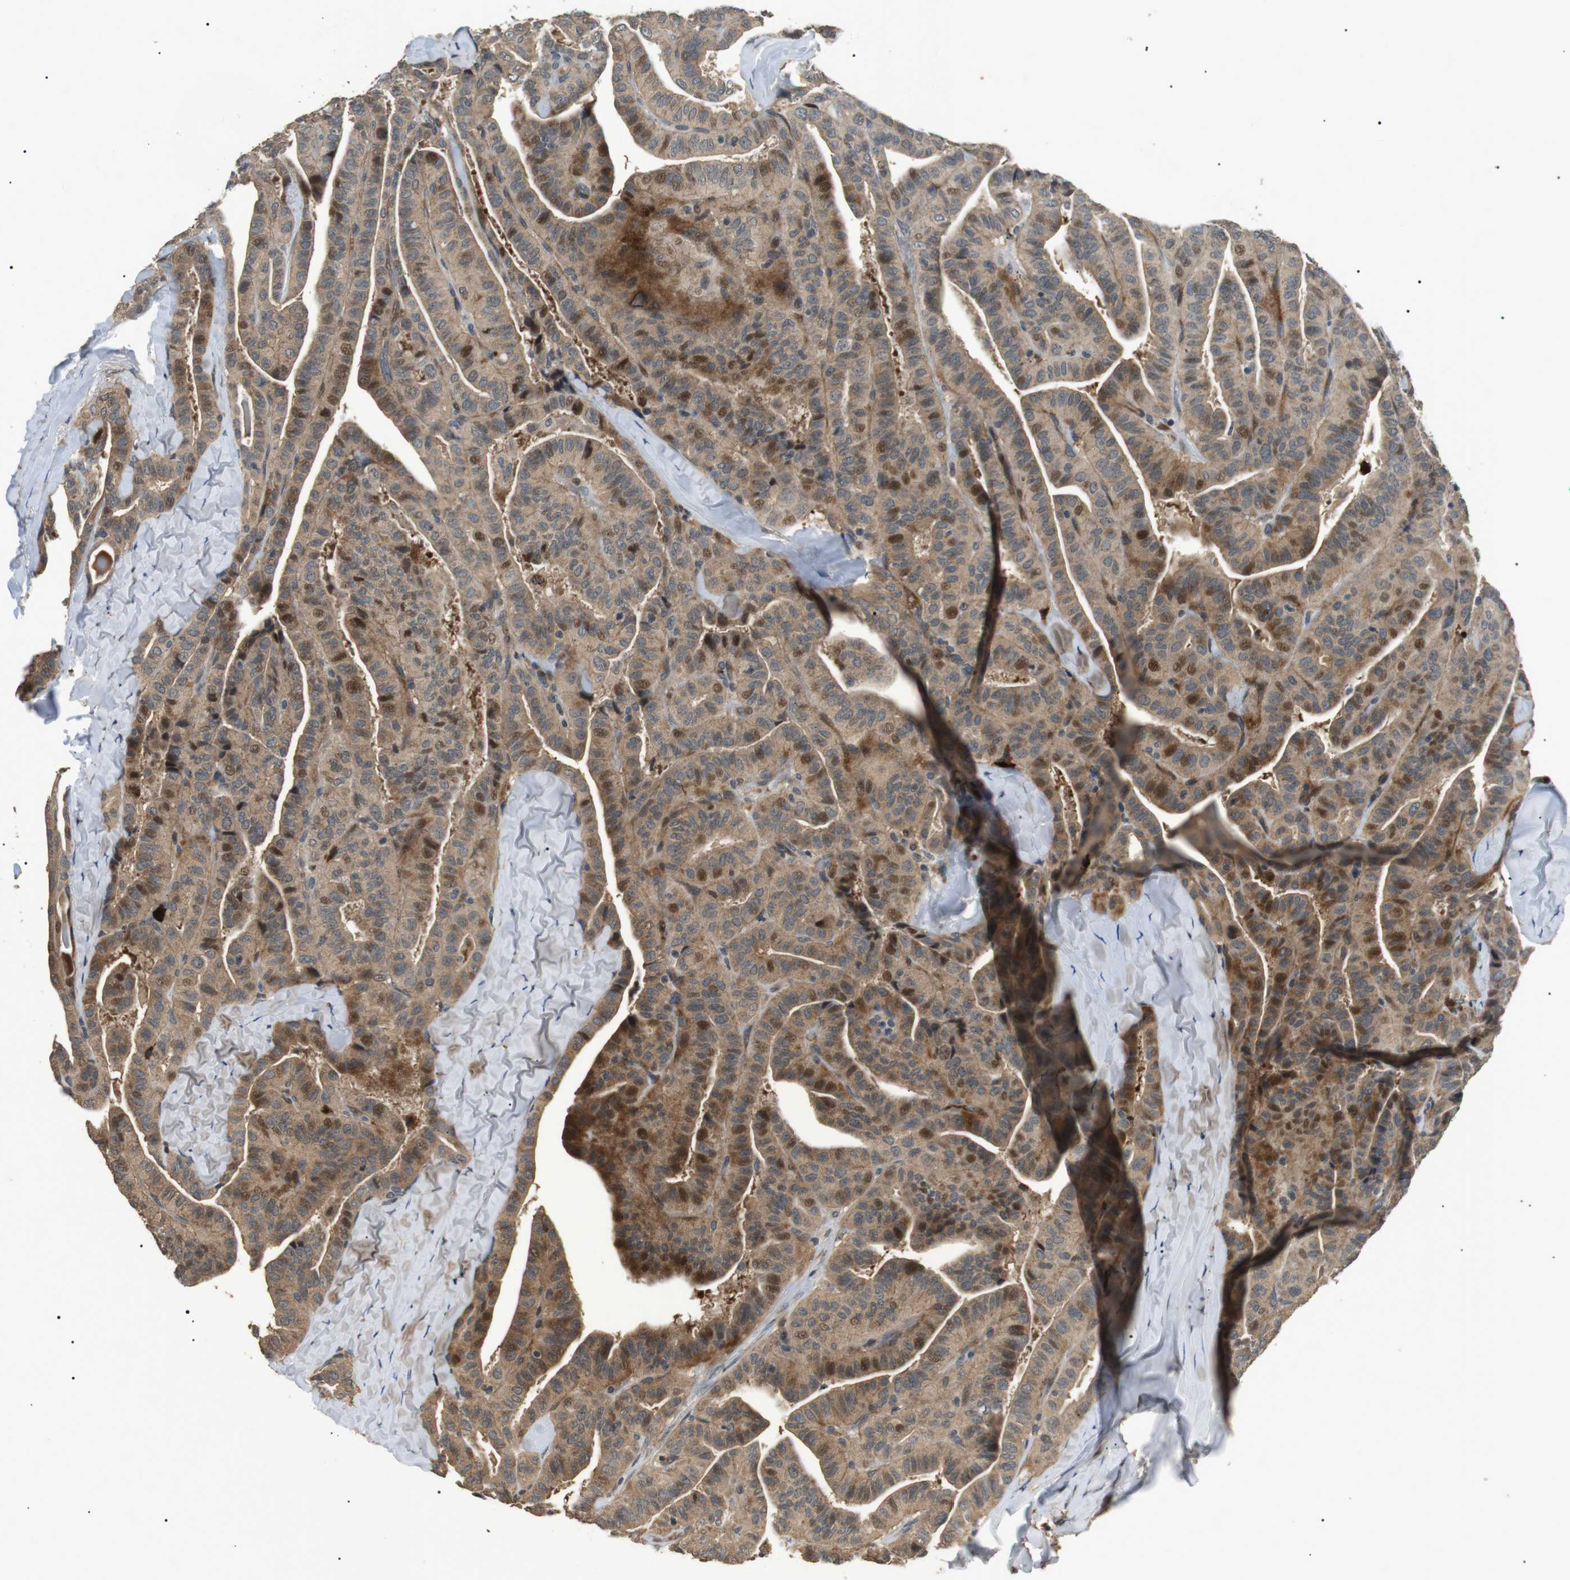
{"staining": {"intensity": "moderate", "quantity": ">75%", "location": "cytoplasmic/membranous"}, "tissue": "thyroid cancer", "cell_type": "Tumor cells", "image_type": "cancer", "snomed": [{"axis": "morphology", "description": "Papillary adenocarcinoma, NOS"}, {"axis": "topography", "description": "Thyroid gland"}], "caption": "Immunohistochemistry (IHC) of human thyroid papillary adenocarcinoma displays medium levels of moderate cytoplasmic/membranous positivity in approximately >75% of tumor cells.", "gene": "HSPA13", "patient": {"sex": "male", "age": 77}}